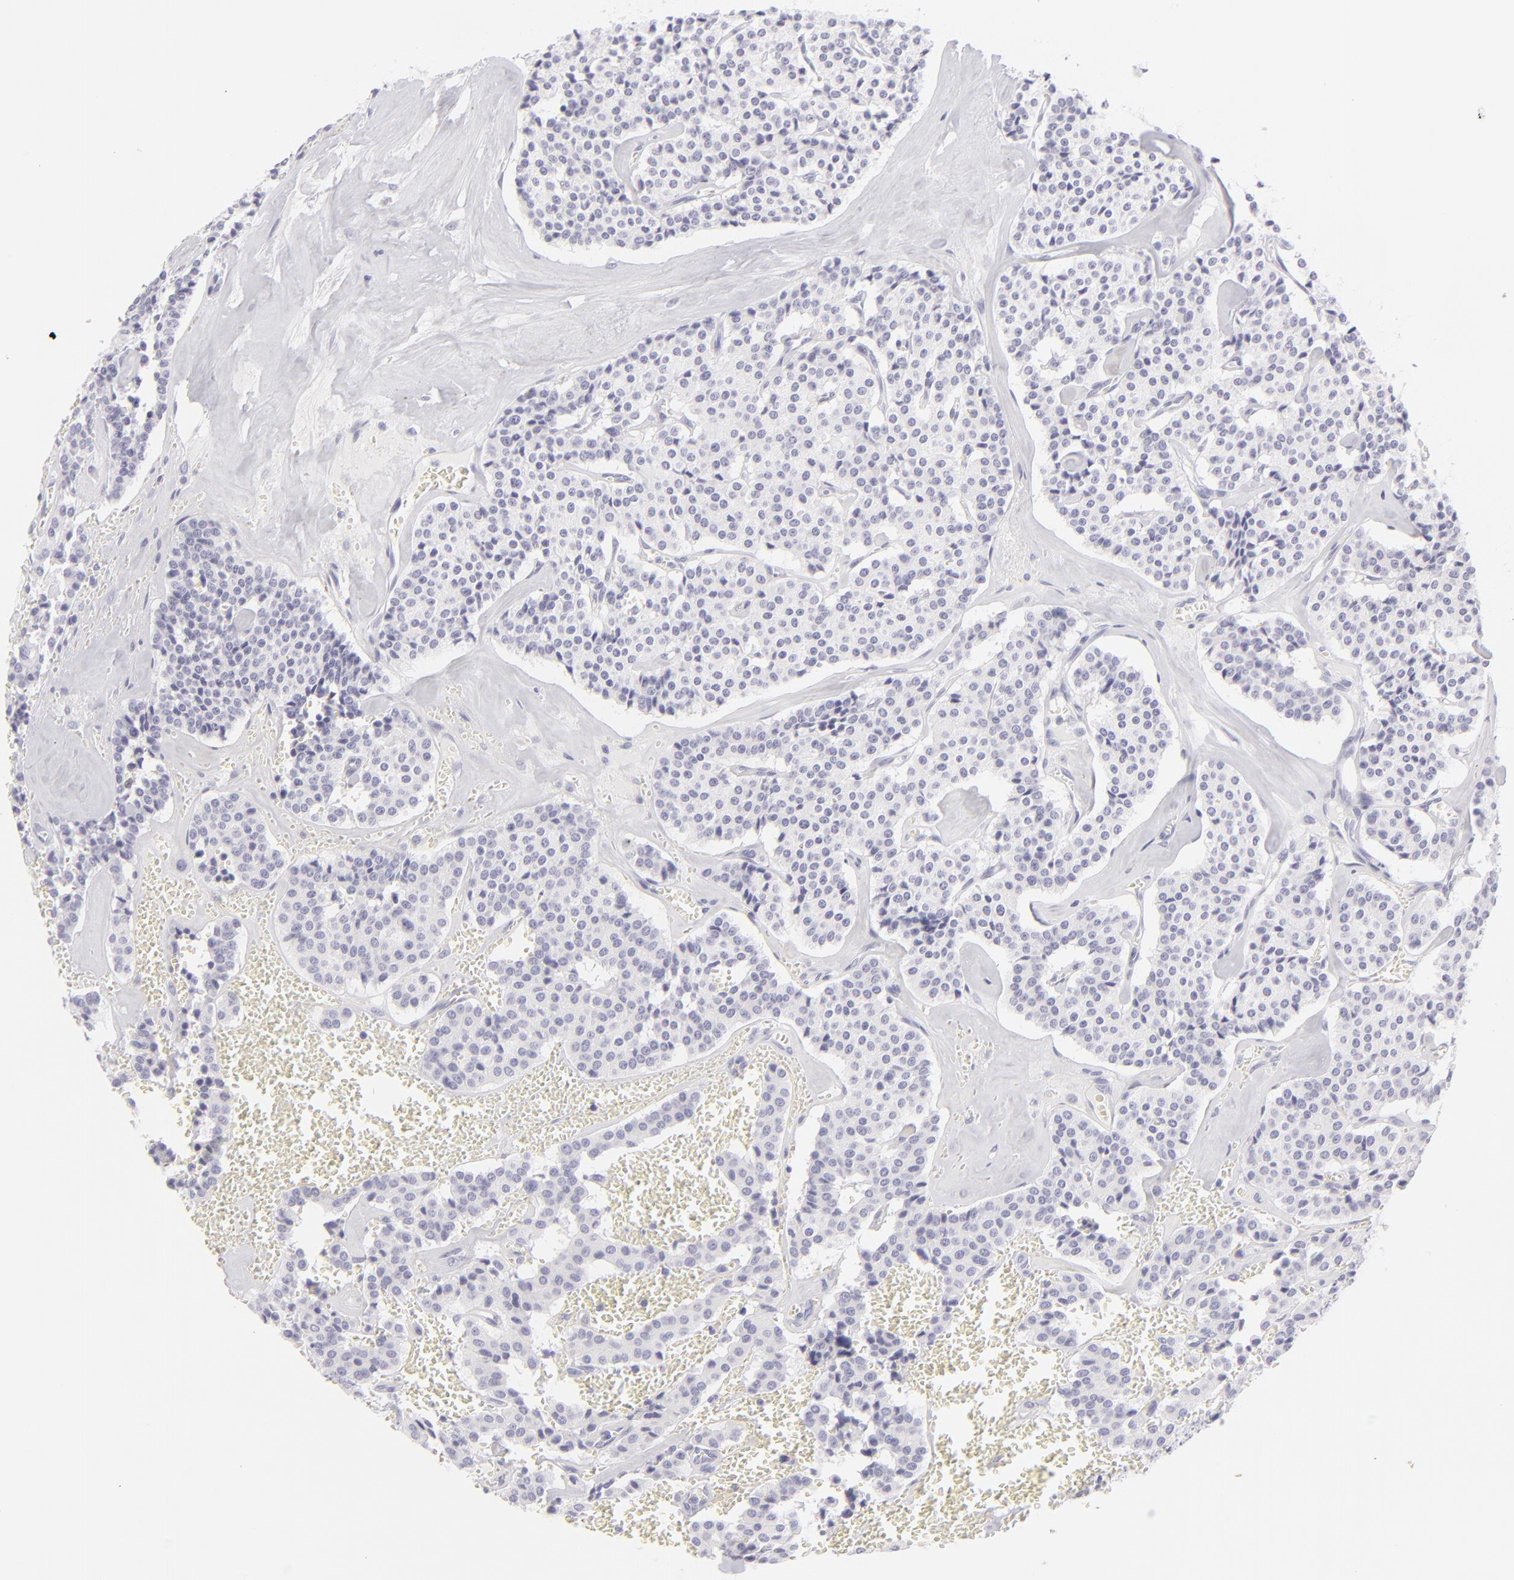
{"staining": {"intensity": "negative", "quantity": "none", "location": "none"}, "tissue": "carcinoid", "cell_type": "Tumor cells", "image_type": "cancer", "snomed": [{"axis": "morphology", "description": "Carcinoid, malignant, NOS"}, {"axis": "topography", "description": "Bronchus"}], "caption": "An immunohistochemistry (IHC) photomicrograph of malignant carcinoid is shown. There is no staining in tumor cells of malignant carcinoid.", "gene": "FCER2", "patient": {"sex": "male", "age": 55}}